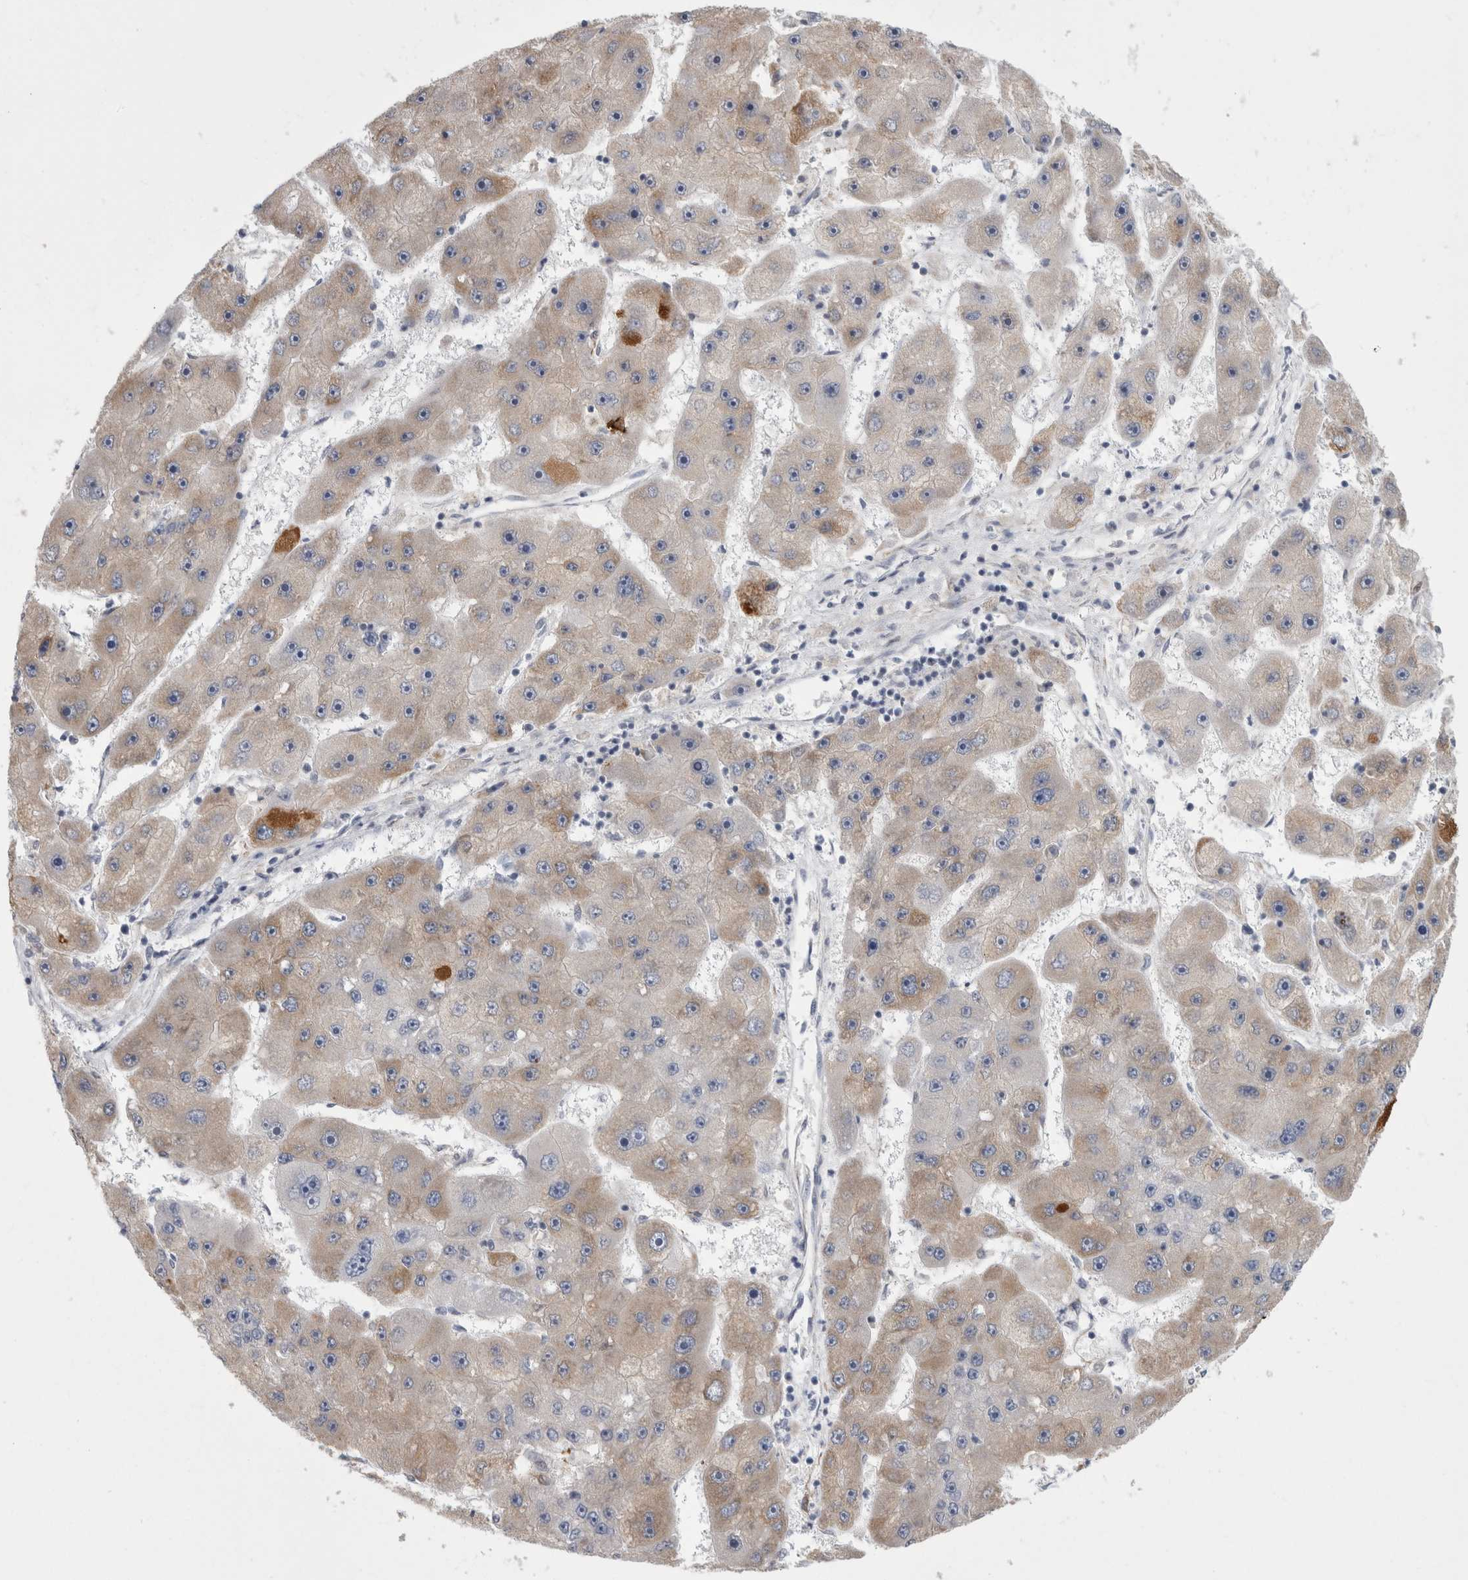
{"staining": {"intensity": "moderate", "quantity": "<25%", "location": "cytoplasmic/membranous"}, "tissue": "liver cancer", "cell_type": "Tumor cells", "image_type": "cancer", "snomed": [{"axis": "morphology", "description": "Carcinoma, Hepatocellular, NOS"}, {"axis": "topography", "description": "Liver"}], "caption": "Immunohistochemistry (IHC) histopathology image of neoplastic tissue: liver cancer stained using immunohistochemistry (IHC) shows low levels of moderate protein expression localized specifically in the cytoplasmic/membranous of tumor cells, appearing as a cytoplasmic/membranous brown color.", "gene": "FAM83H", "patient": {"sex": "female", "age": 61}}